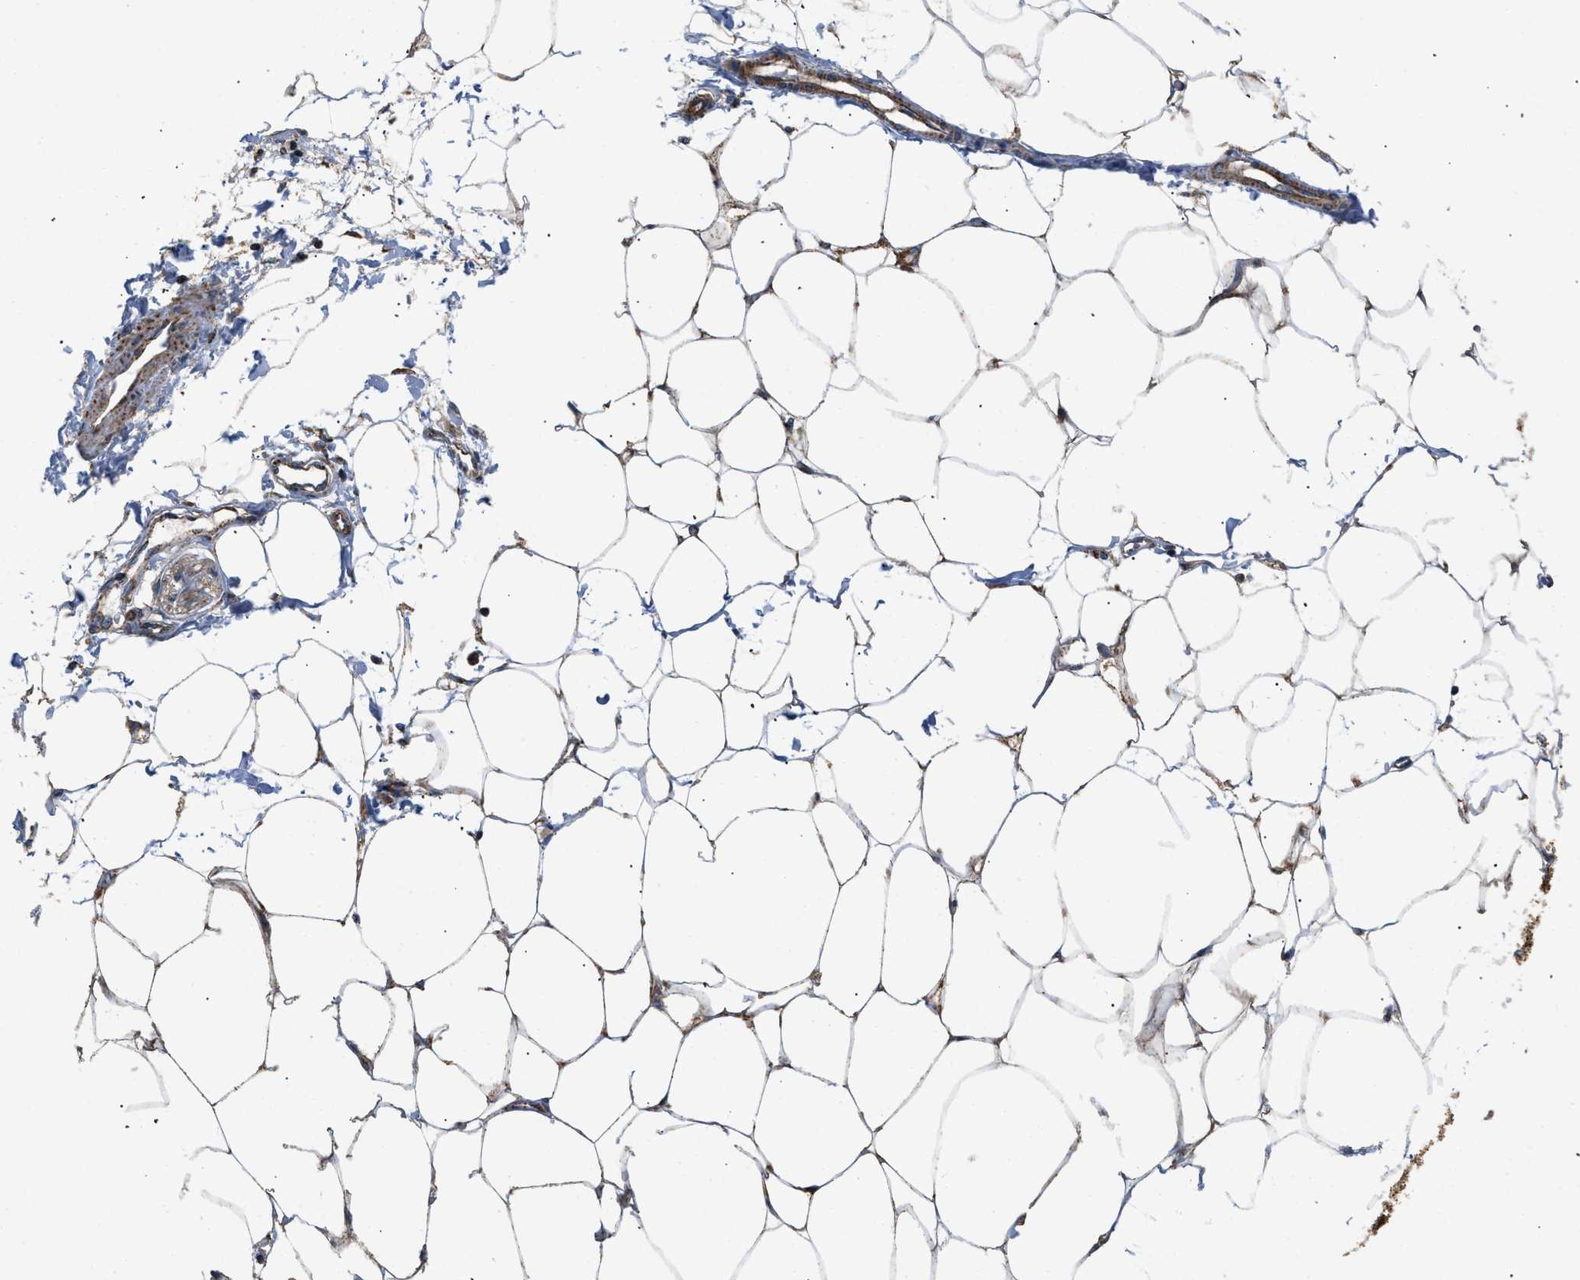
{"staining": {"intensity": "moderate", "quantity": ">75%", "location": "cytoplasmic/membranous"}, "tissue": "adipose tissue", "cell_type": "Adipocytes", "image_type": "normal", "snomed": [{"axis": "morphology", "description": "Normal tissue, NOS"}, {"axis": "morphology", "description": "Adenocarcinoma, NOS"}, {"axis": "topography", "description": "Colon"}, {"axis": "topography", "description": "Peripheral nerve tissue"}], "caption": "DAB (3,3'-diaminobenzidine) immunohistochemical staining of benign adipose tissue exhibits moderate cytoplasmic/membranous protein staining in about >75% of adipocytes. The staining is performed using DAB brown chromogen to label protein expression. The nuclei are counter-stained blue using hematoxylin.", "gene": "OPTN", "patient": {"sex": "male", "age": 14}}